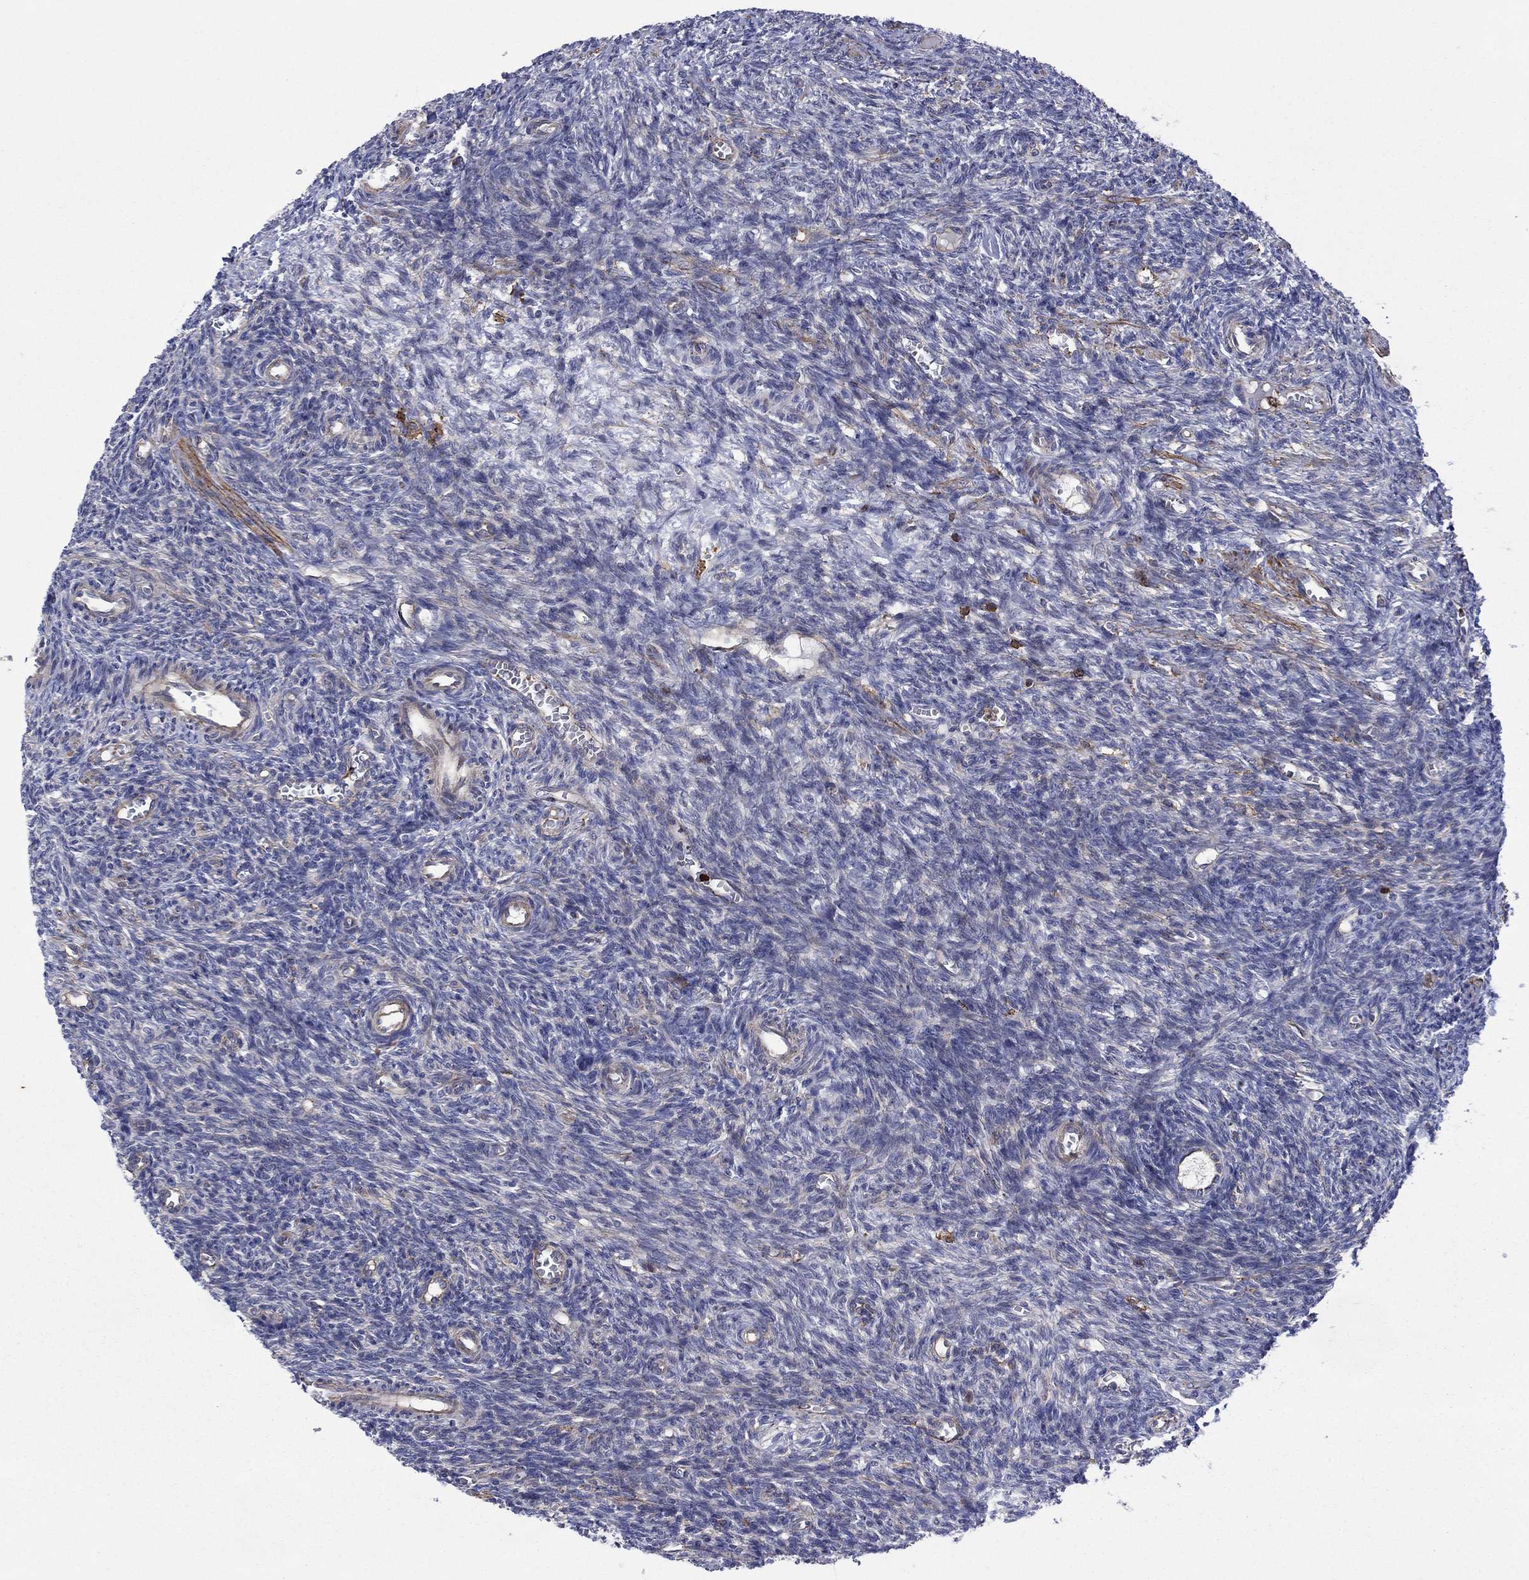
{"staining": {"intensity": "moderate", "quantity": "<25%", "location": "cytoplasmic/membranous"}, "tissue": "ovary", "cell_type": "Follicle cells", "image_type": "normal", "snomed": [{"axis": "morphology", "description": "Normal tissue, NOS"}, {"axis": "topography", "description": "Ovary"}], "caption": "An image of human ovary stained for a protein demonstrates moderate cytoplasmic/membranous brown staining in follicle cells.", "gene": "PAG1", "patient": {"sex": "female", "age": 27}}